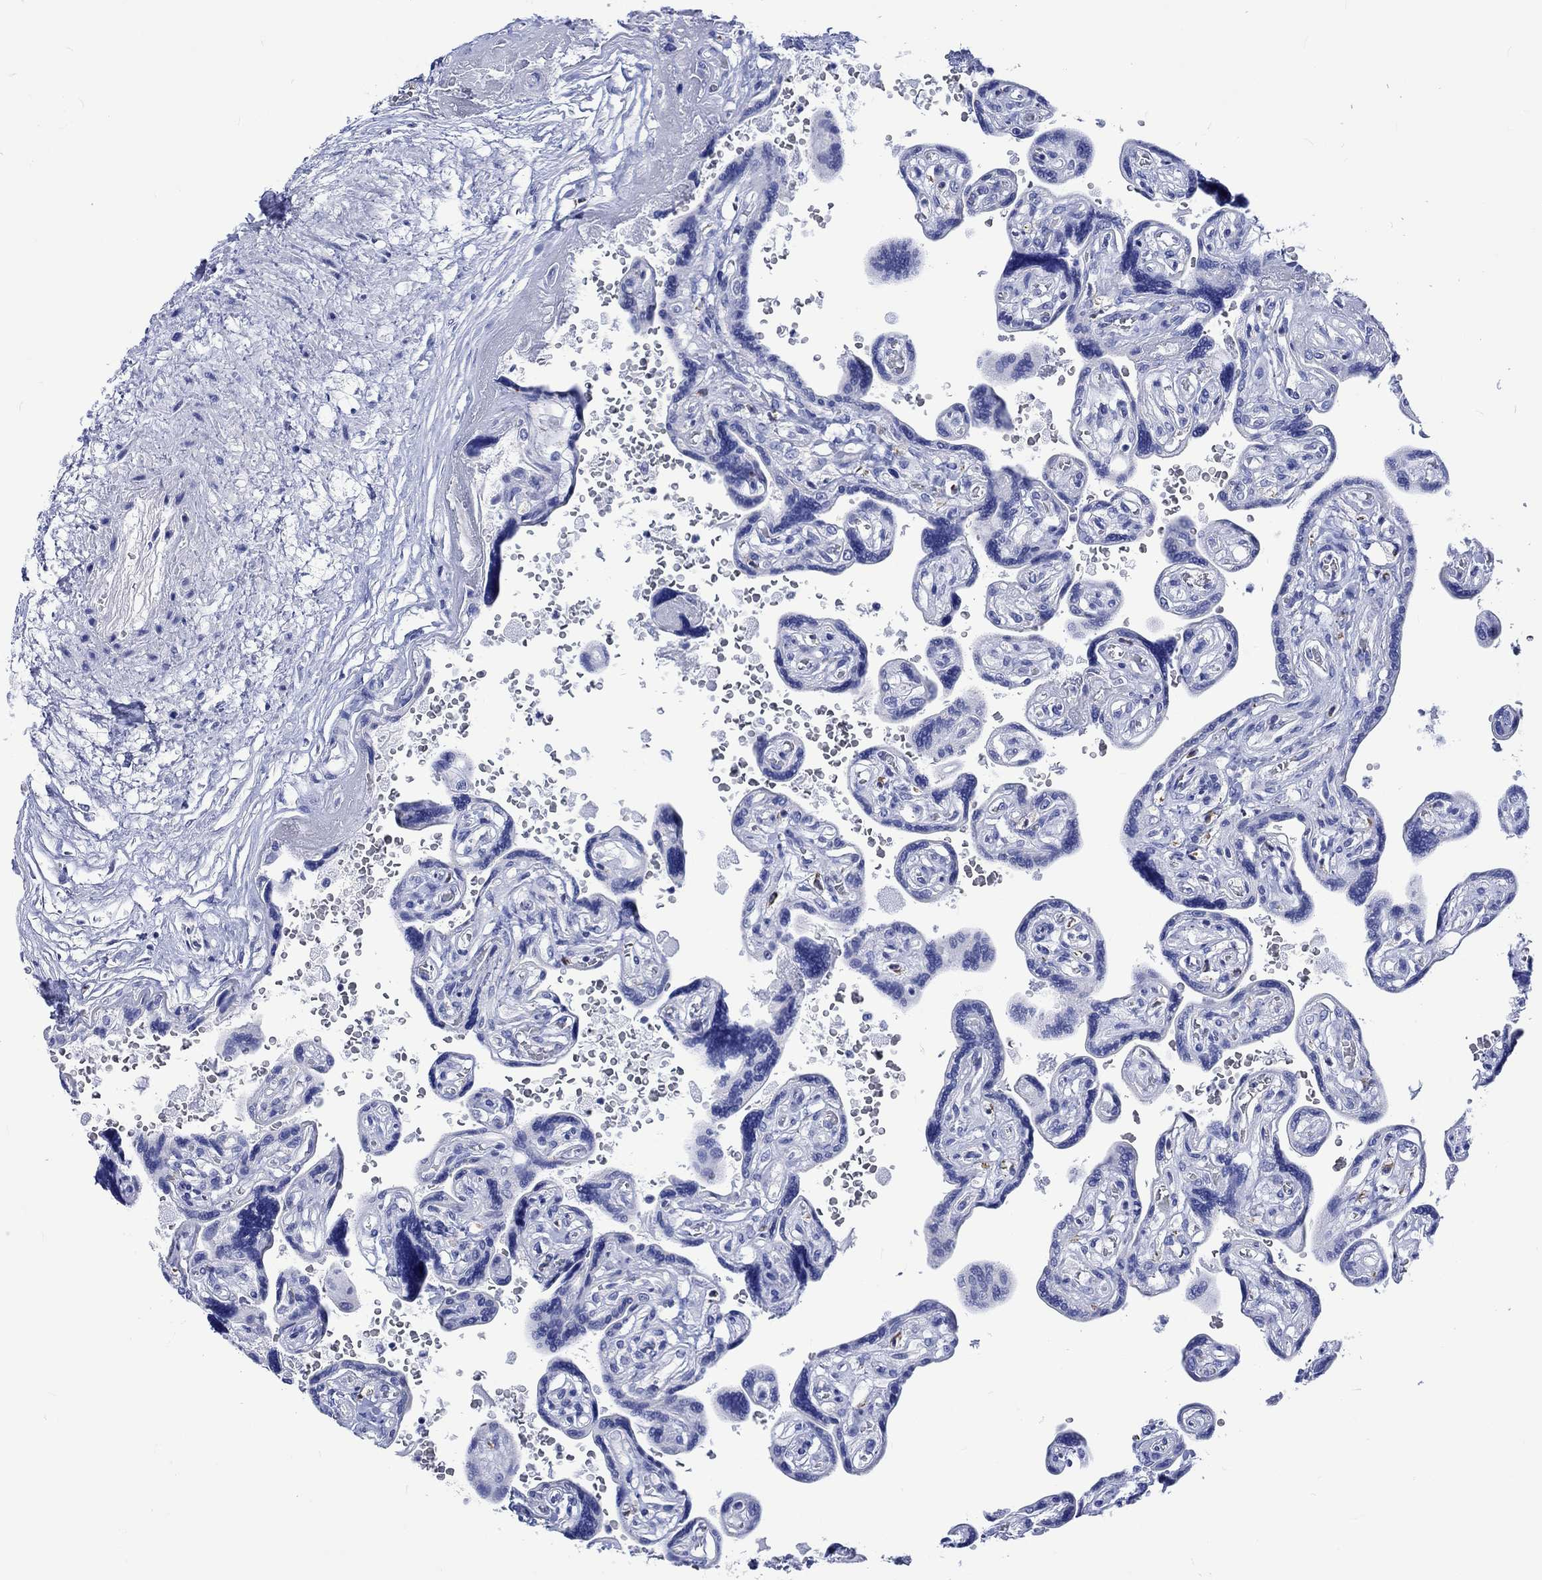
{"staining": {"intensity": "negative", "quantity": "none", "location": "none"}, "tissue": "placenta", "cell_type": "Decidual cells", "image_type": "normal", "snomed": [{"axis": "morphology", "description": "Normal tissue, NOS"}, {"axis": "topography", "description": "Placenta"}], "caption": "Immunohistochemistry histopathology image of normal placenta: placenta stained with DAB (3,3'-diaminobenzidine) shows no significant protein staining in decidual cells.", "gene": "KLHL33", "patient": {"sex": "female", "age": 32}}